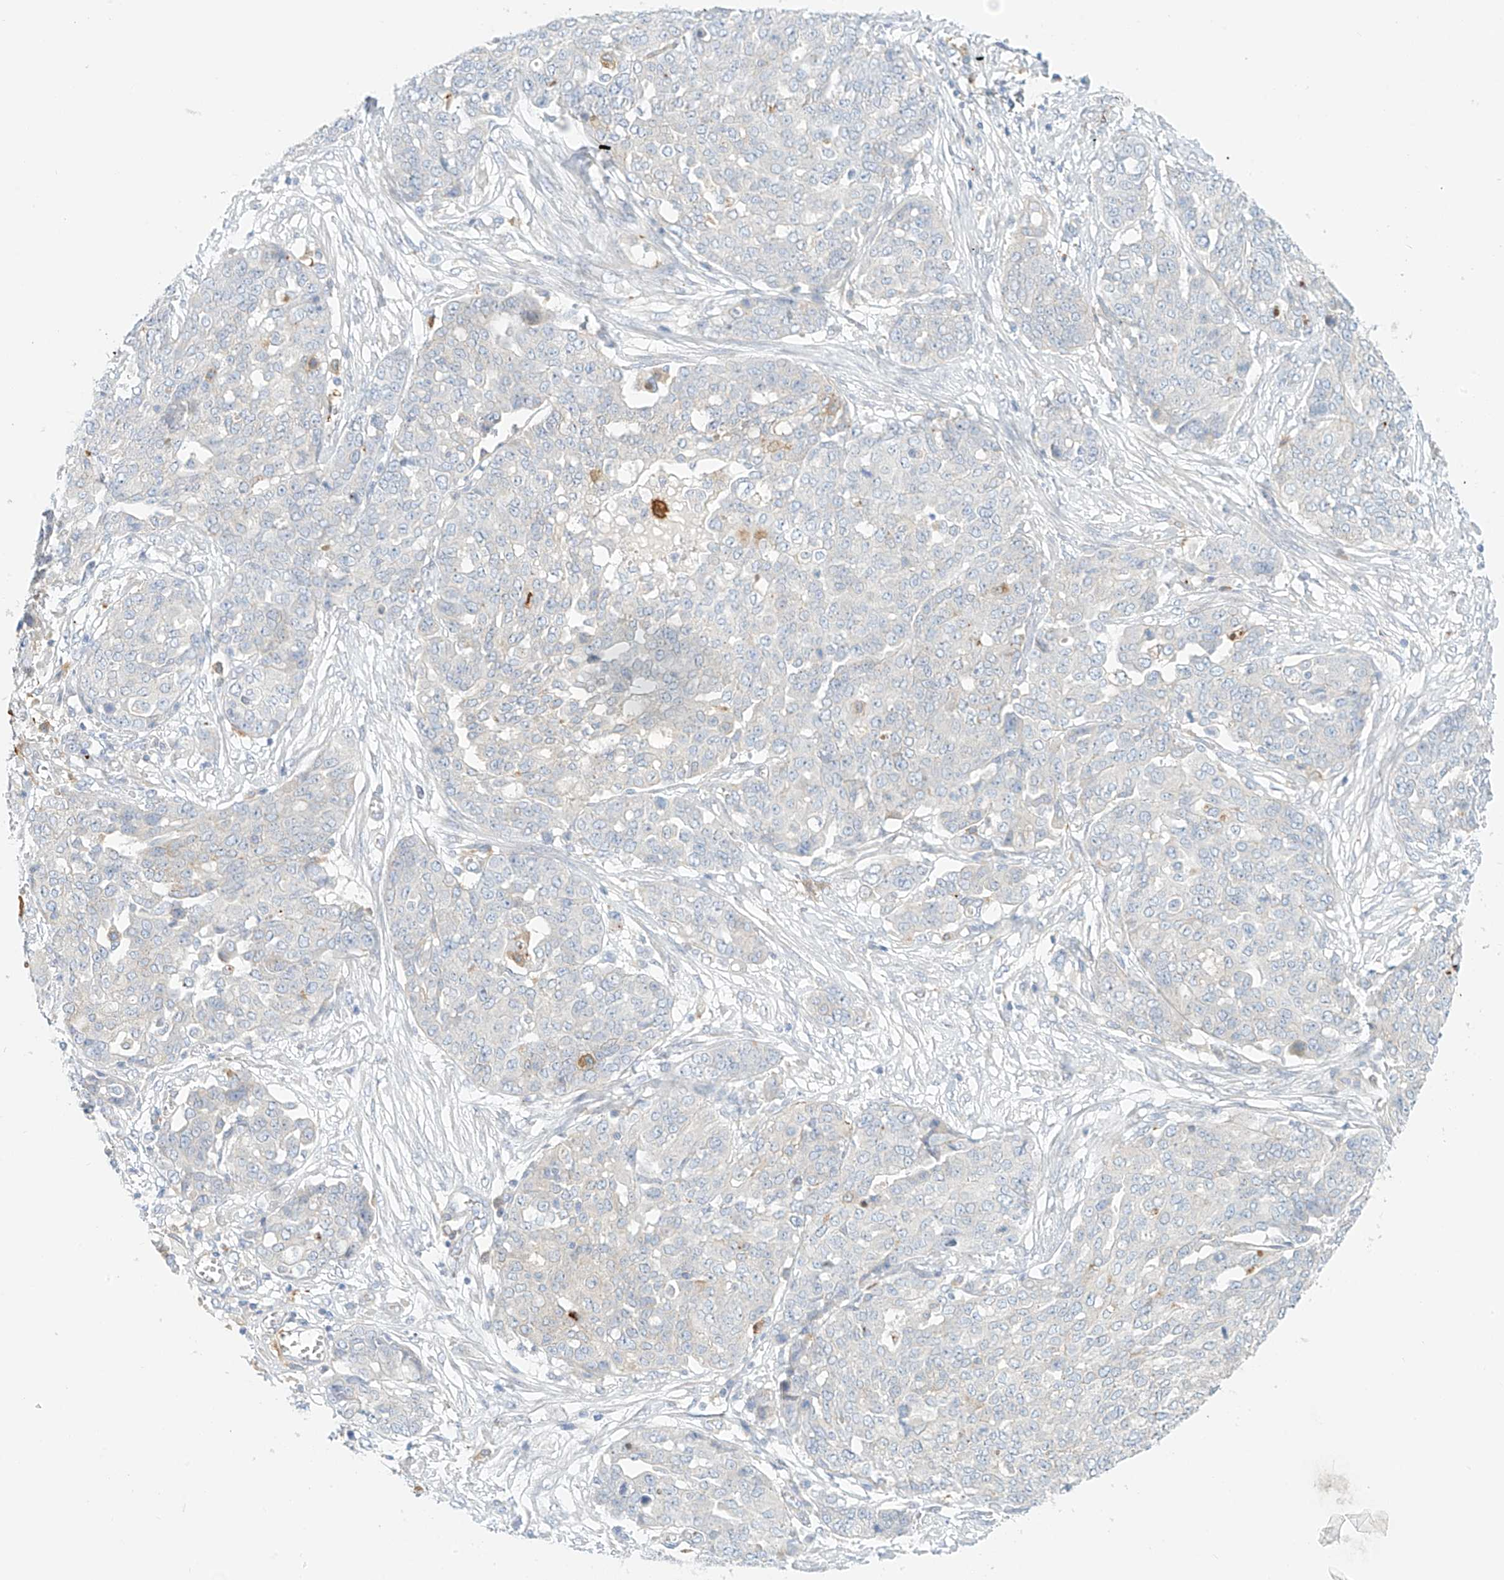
{"staining": {"intensity": "negative", "quantity": "none", "location": "none"}, "tissue": "ovarian cancer", "cell_type": "Tumor cells", "image_type": "cancer", "snomed": [{"axis": "morphology", "description": "Cystadenocarcinoma, serous, NOS"}, {"axis": "topography", "description": "Soft tissue"}, {"axis": "topography", "description": "Ovary"}], "caption": "The micrograph displays no staining of tumor cells in ovarian serous cystadenocarcinoma.", "gene": "PCYOX1", "patient": {"sex": "female", "age": 57}}